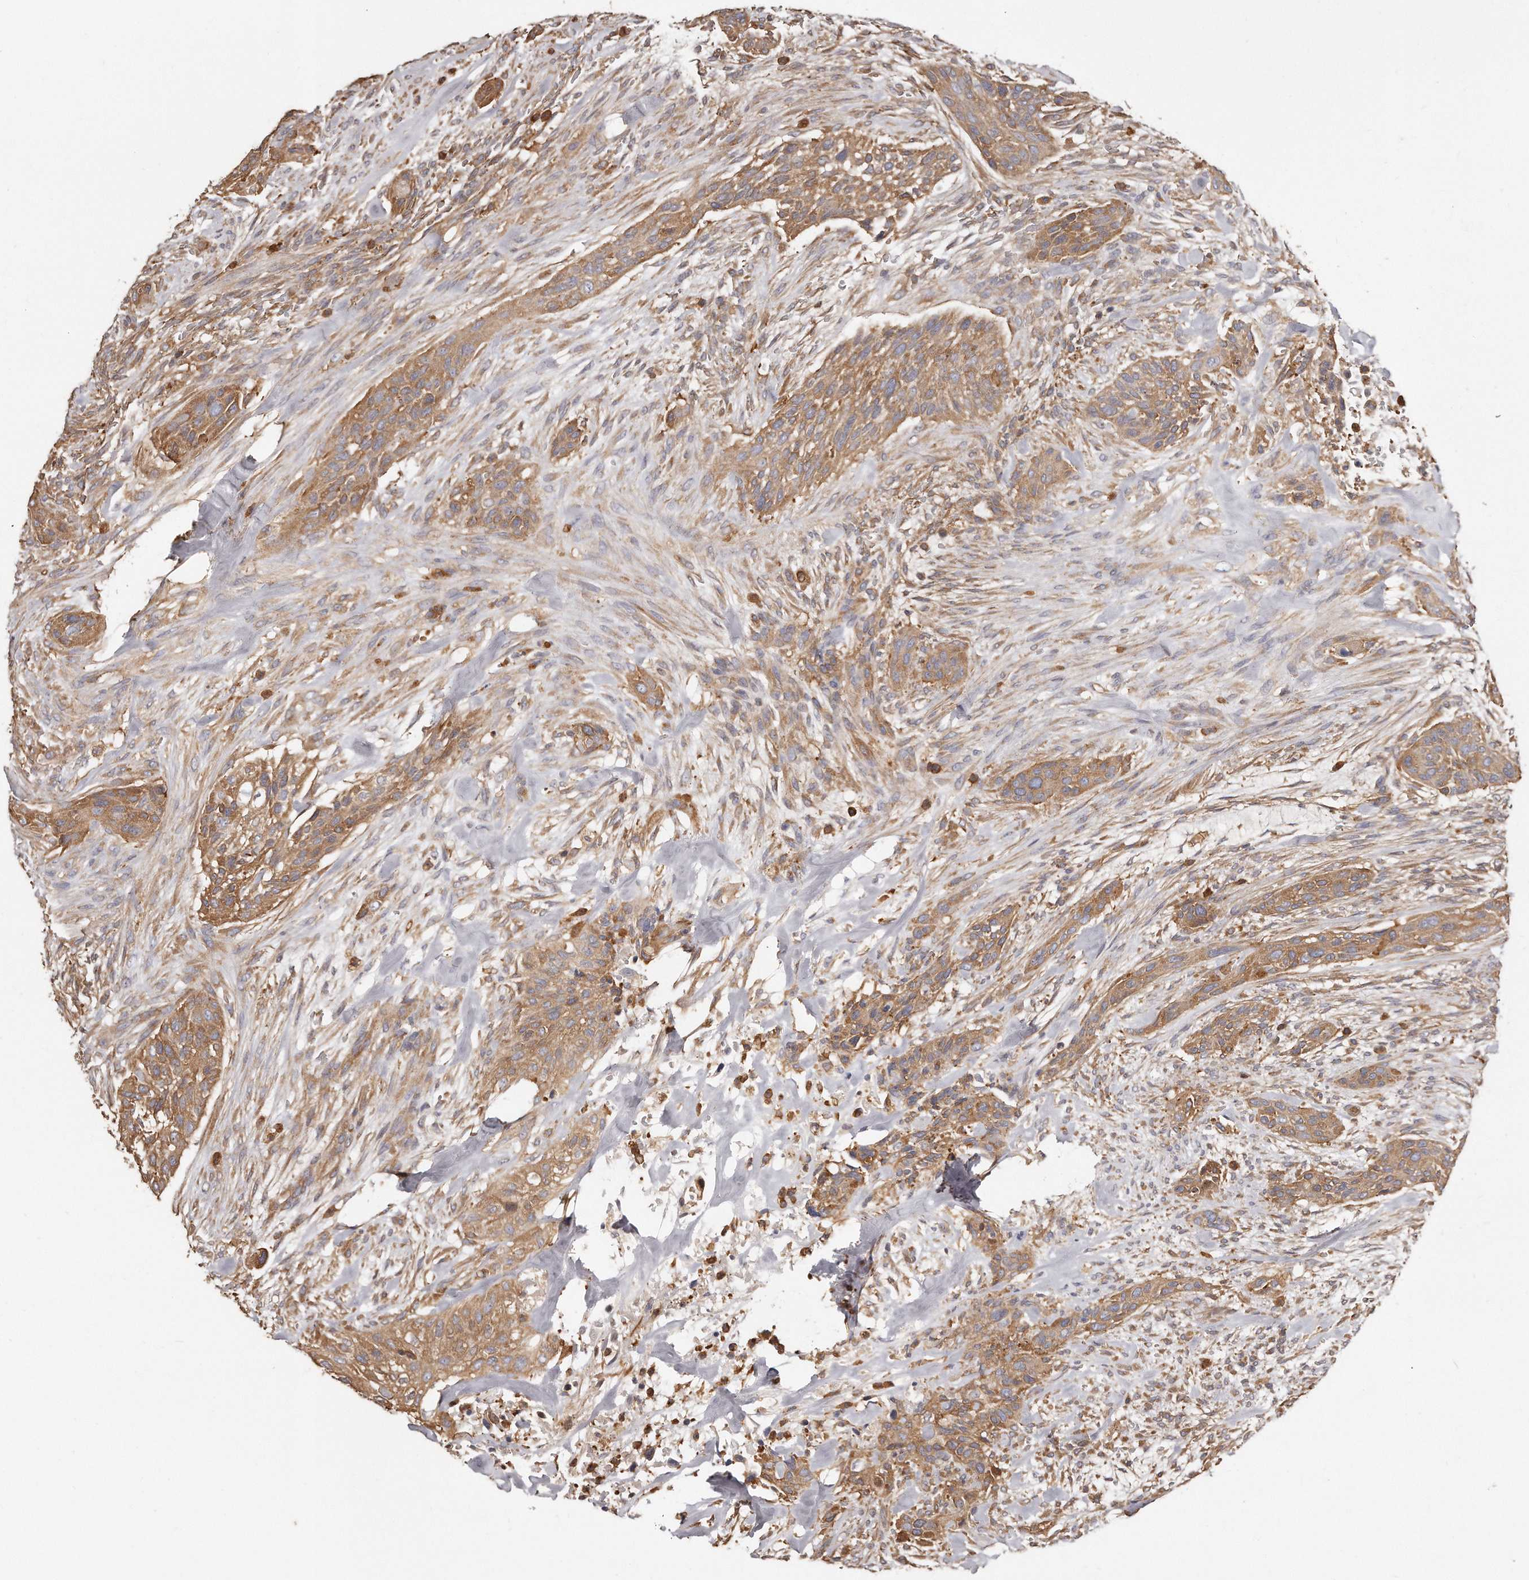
{"staining": {"intensity": "strong", "quantity": ">75%", "location": "cytoplasmic/membranous"}, "tissue": "urothelial cancer", "cell_type": "Tumor cells", "image_type": "cancer", "snomed": [{"axis": "morphology", "description": "Urothelial carcinoma, High grade"}, {"axis": "topography", "description": "Urinary bladder"}], "caption": "This is a micrograph of immunohistochemistry (IHC) staining of urothelial cancer, which shows strong expression in the cytoplasmic/membranous of tumor cells.", "gene": "CAP1", "patient": {"sex": "male", "age": 35}}